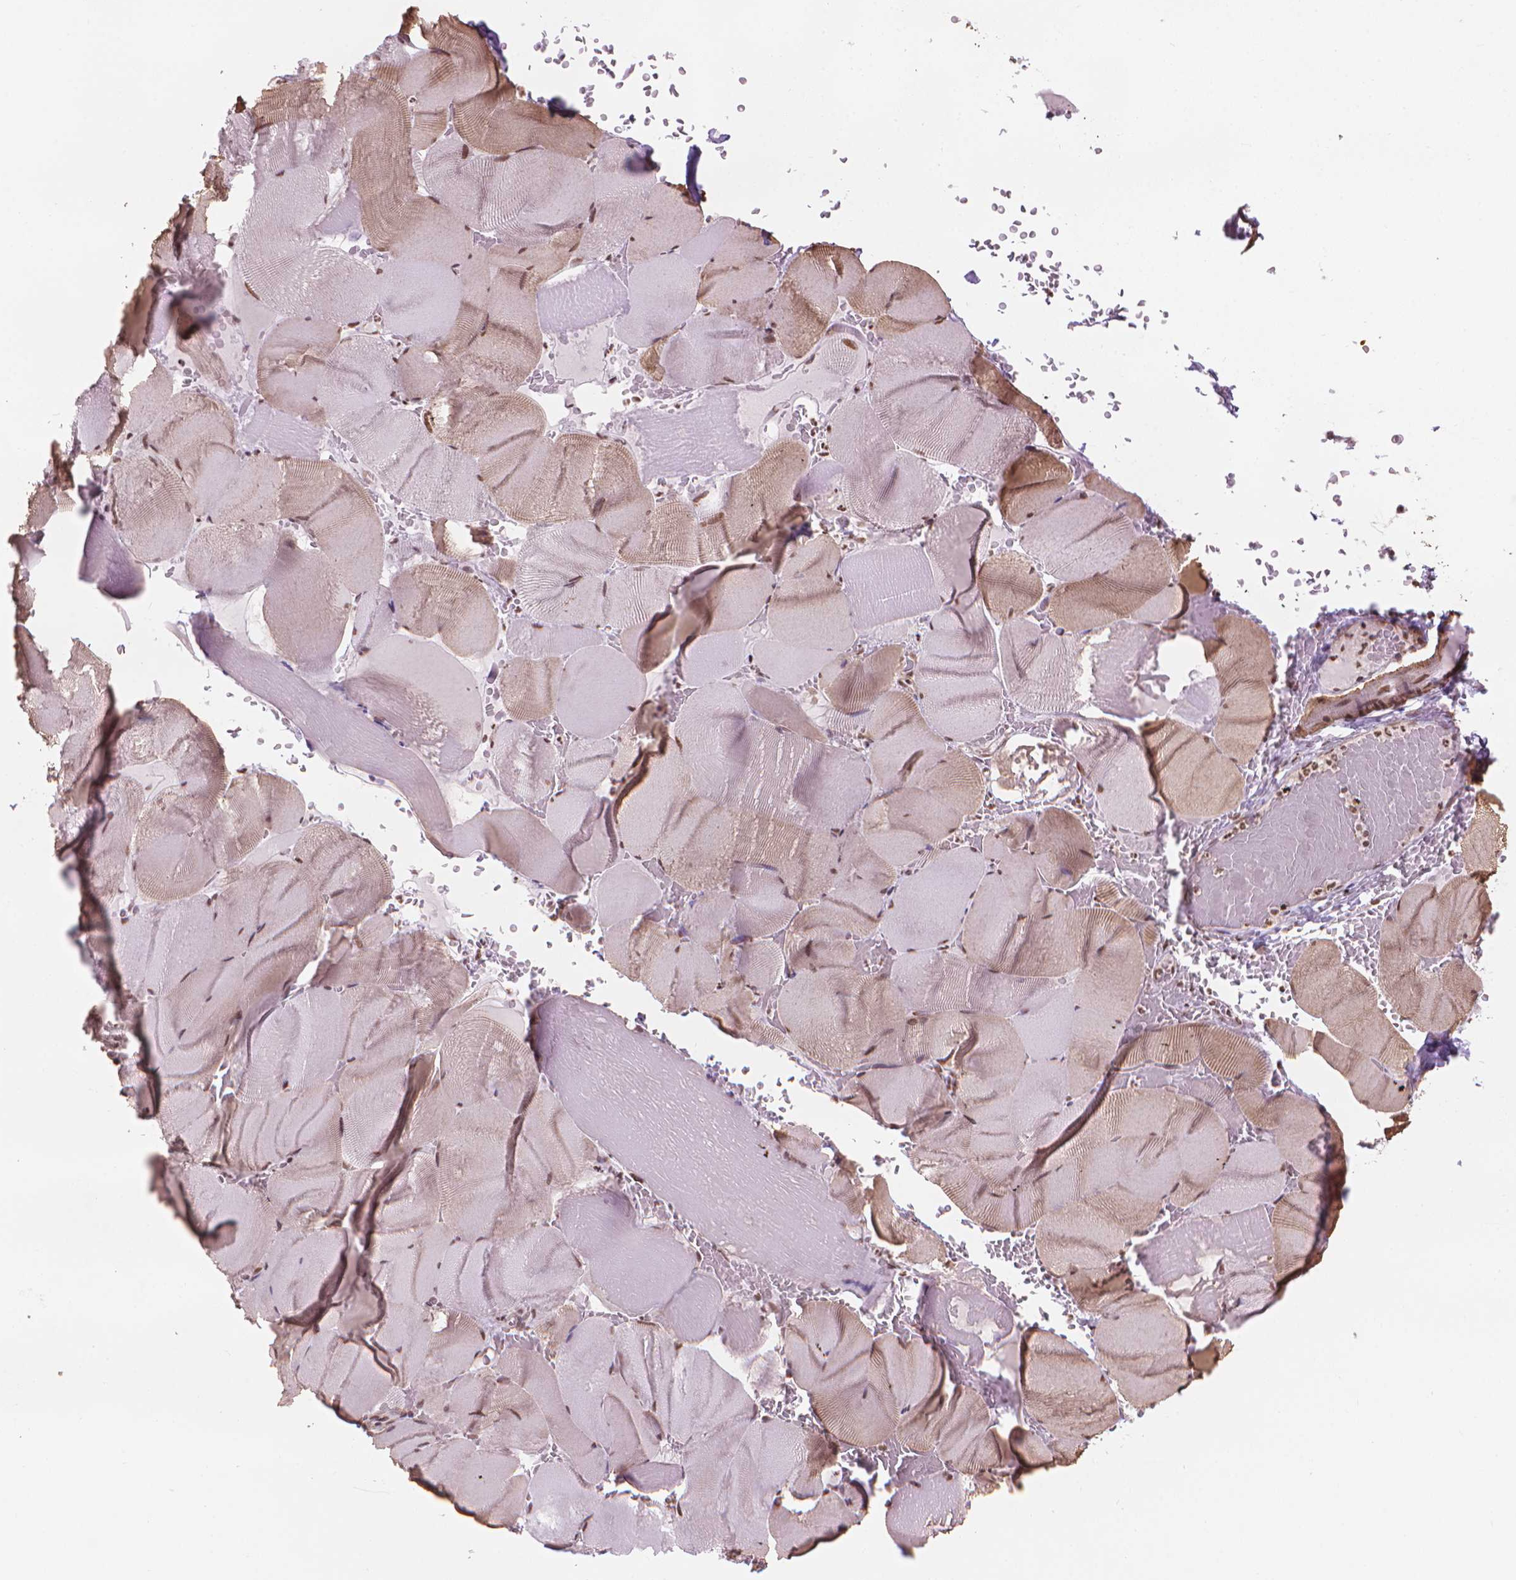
{"staining": {"intensity": "moderate", "quantity": ">75%", "location": "cytoplasmic/membranous,nuclear"}, "tissue": "skeletal muscle", "cell_type": "Myocytes", "image_type": "normal", "snomed": [{"axis": "morphology", "description": "Normal tissue, NOS"}, {"axis": "topography", "description": "Skeletal muscle"}], "caption": "Myocytes reveal medium levels of moderate cytoplasmic/membranous,nuclear expression in about >75% of cells in benign skeletal muscle. The protein of interest is shown in brown color, while the nuclei are stained blue.", "gene": "HOXD4", "patient": {"sex": "male", "age": 56}}